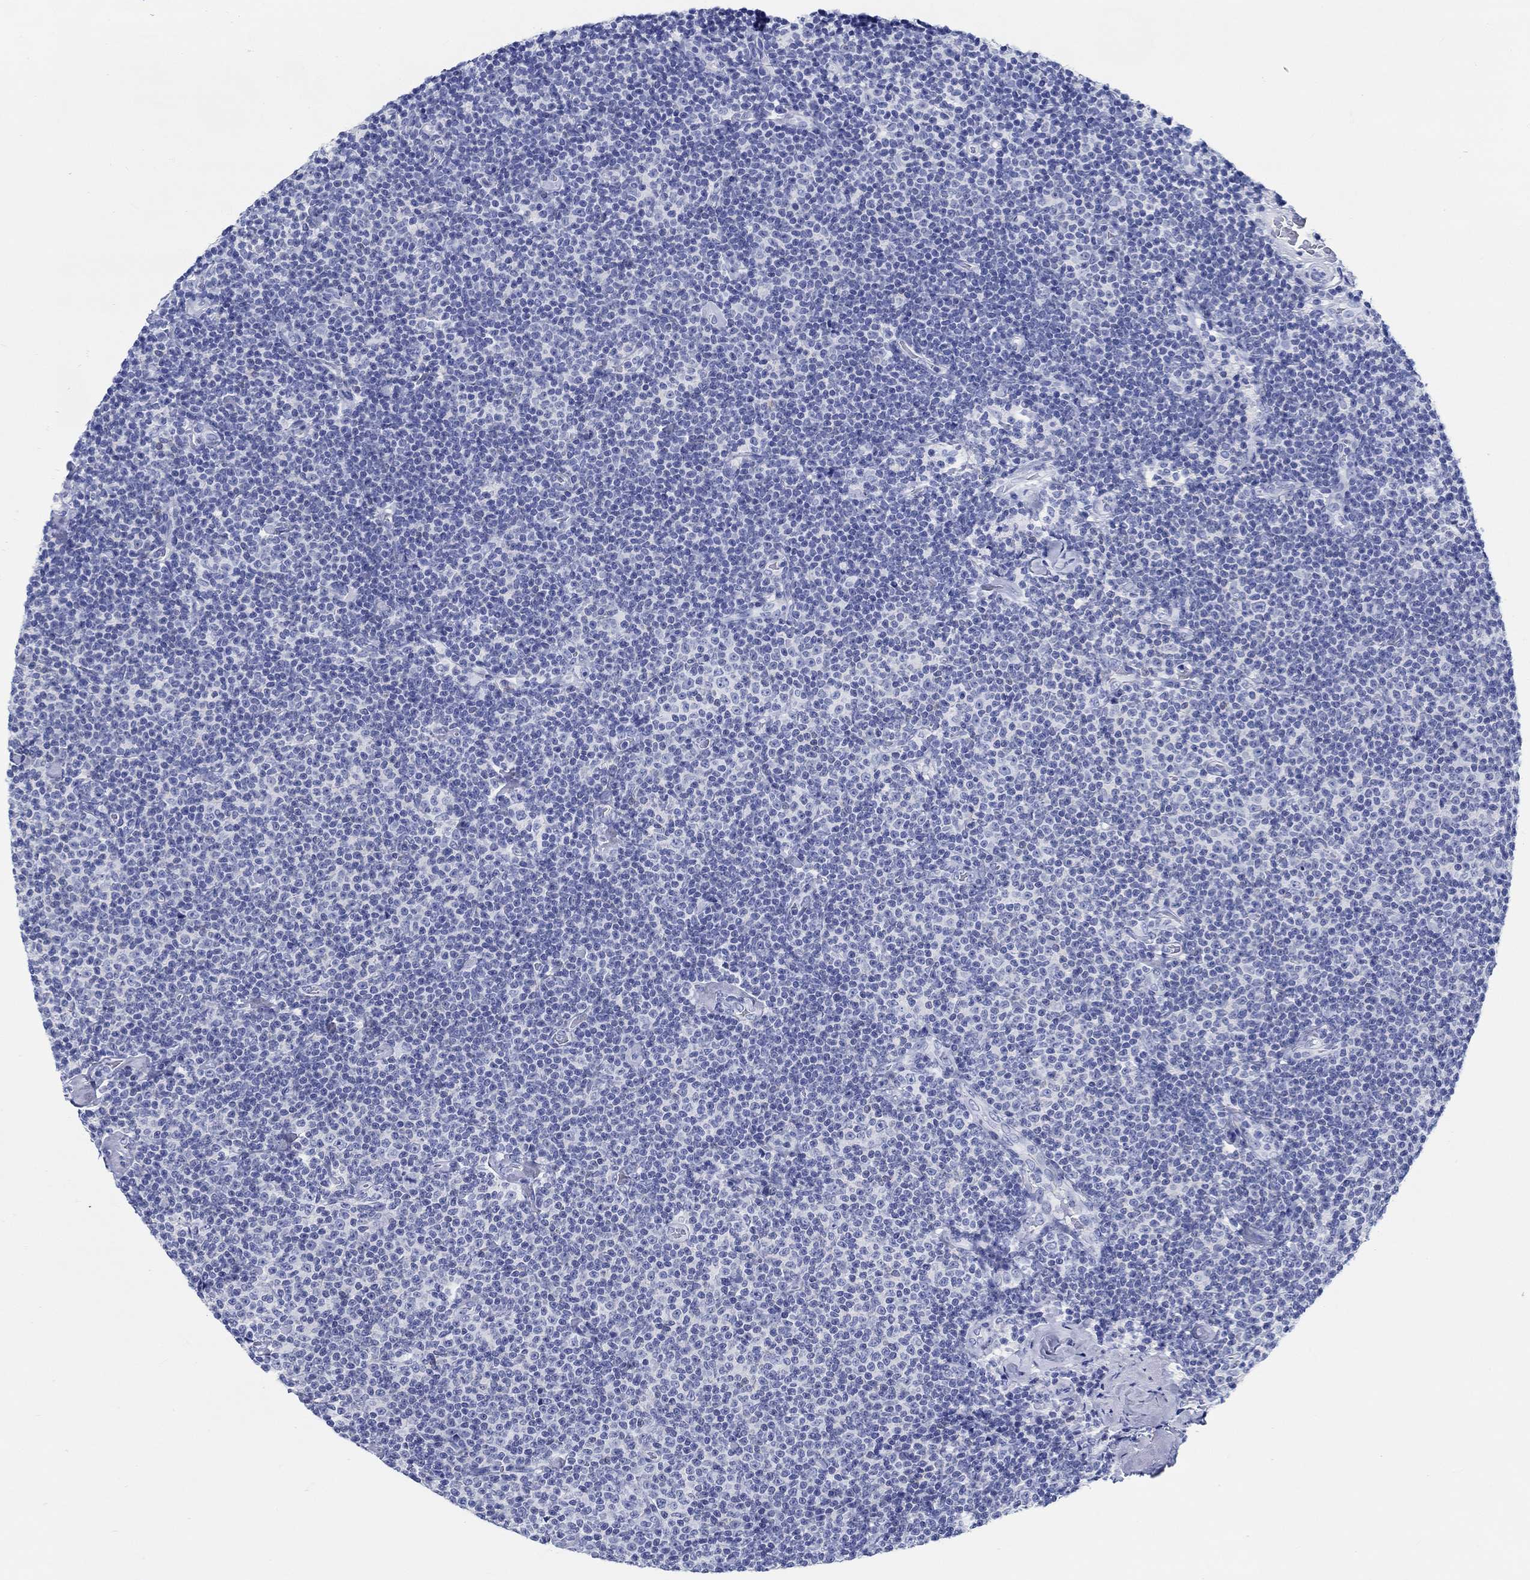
{"staining": {"intensity": "negative", "quantity": "none", "location": "none"}, "tissue": "lymphoma", "cell_type": "Tumor cells", "image_type": "cancer", "snomed": [{"axis": "morphology", "description": "Malignant lymphoma, non-Hodgkin's type, Low grade"}, {"axis": "topography", "description": "Lymph node"}], "caption": "This is an IHC micrograph of human lymphoma. There is no staining in tumor cells.", "gene": "FBXO2", "patient": {"sex": "male", "age": 81}}